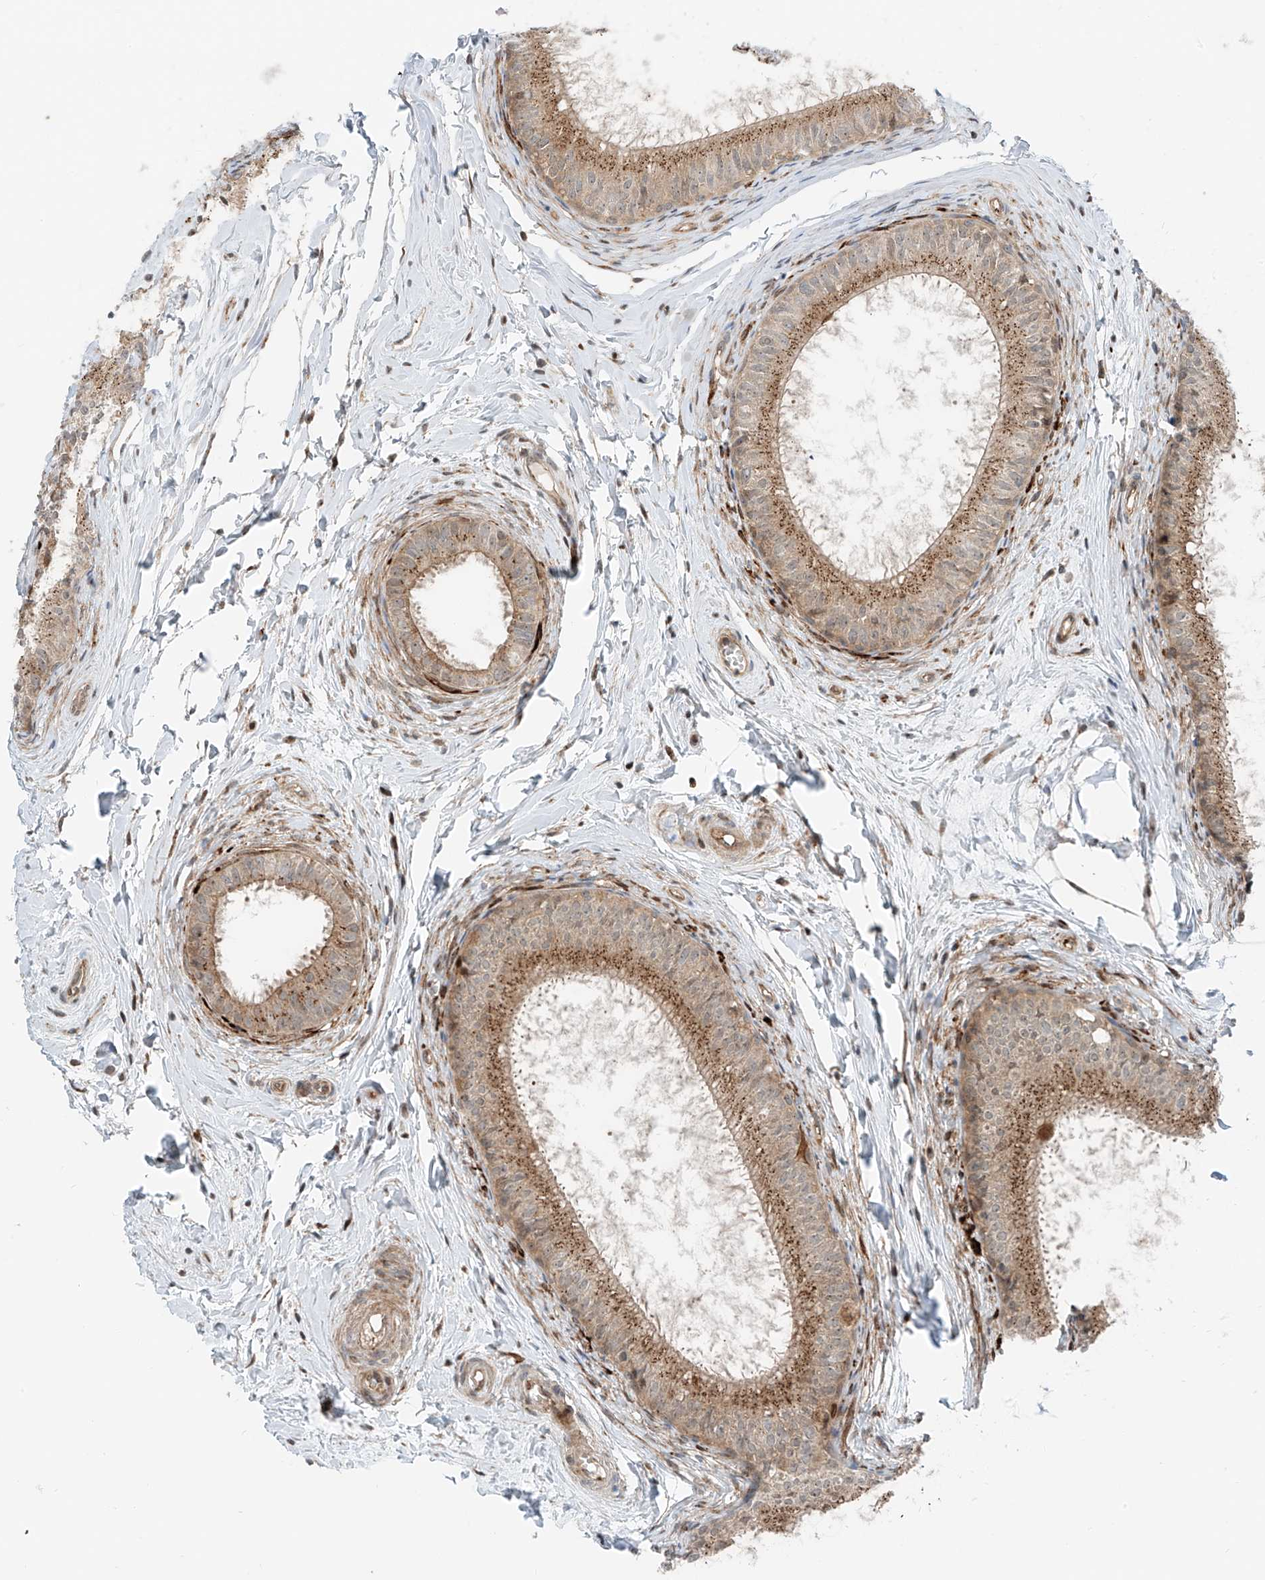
{"staining": {"intensity": "strong", "quantity": "25%-75%", "location": "cytoplasmic/membranous"}, "tissue": "epididymis", "cell_type": "Glandular cells", "image_type": "normal", "snomed": [{"axis": "morphology", "description": "Normal tissue, NOS"}, {"axis": "topography", "description": "Epididymis"}], "caption": "Unremarkable epididymis displays strong cytoplasmic/membranous staining in about 25%-75% of glandular cells.", "gene": "USP48", "patient": {"sex": "male", "age": 34}}